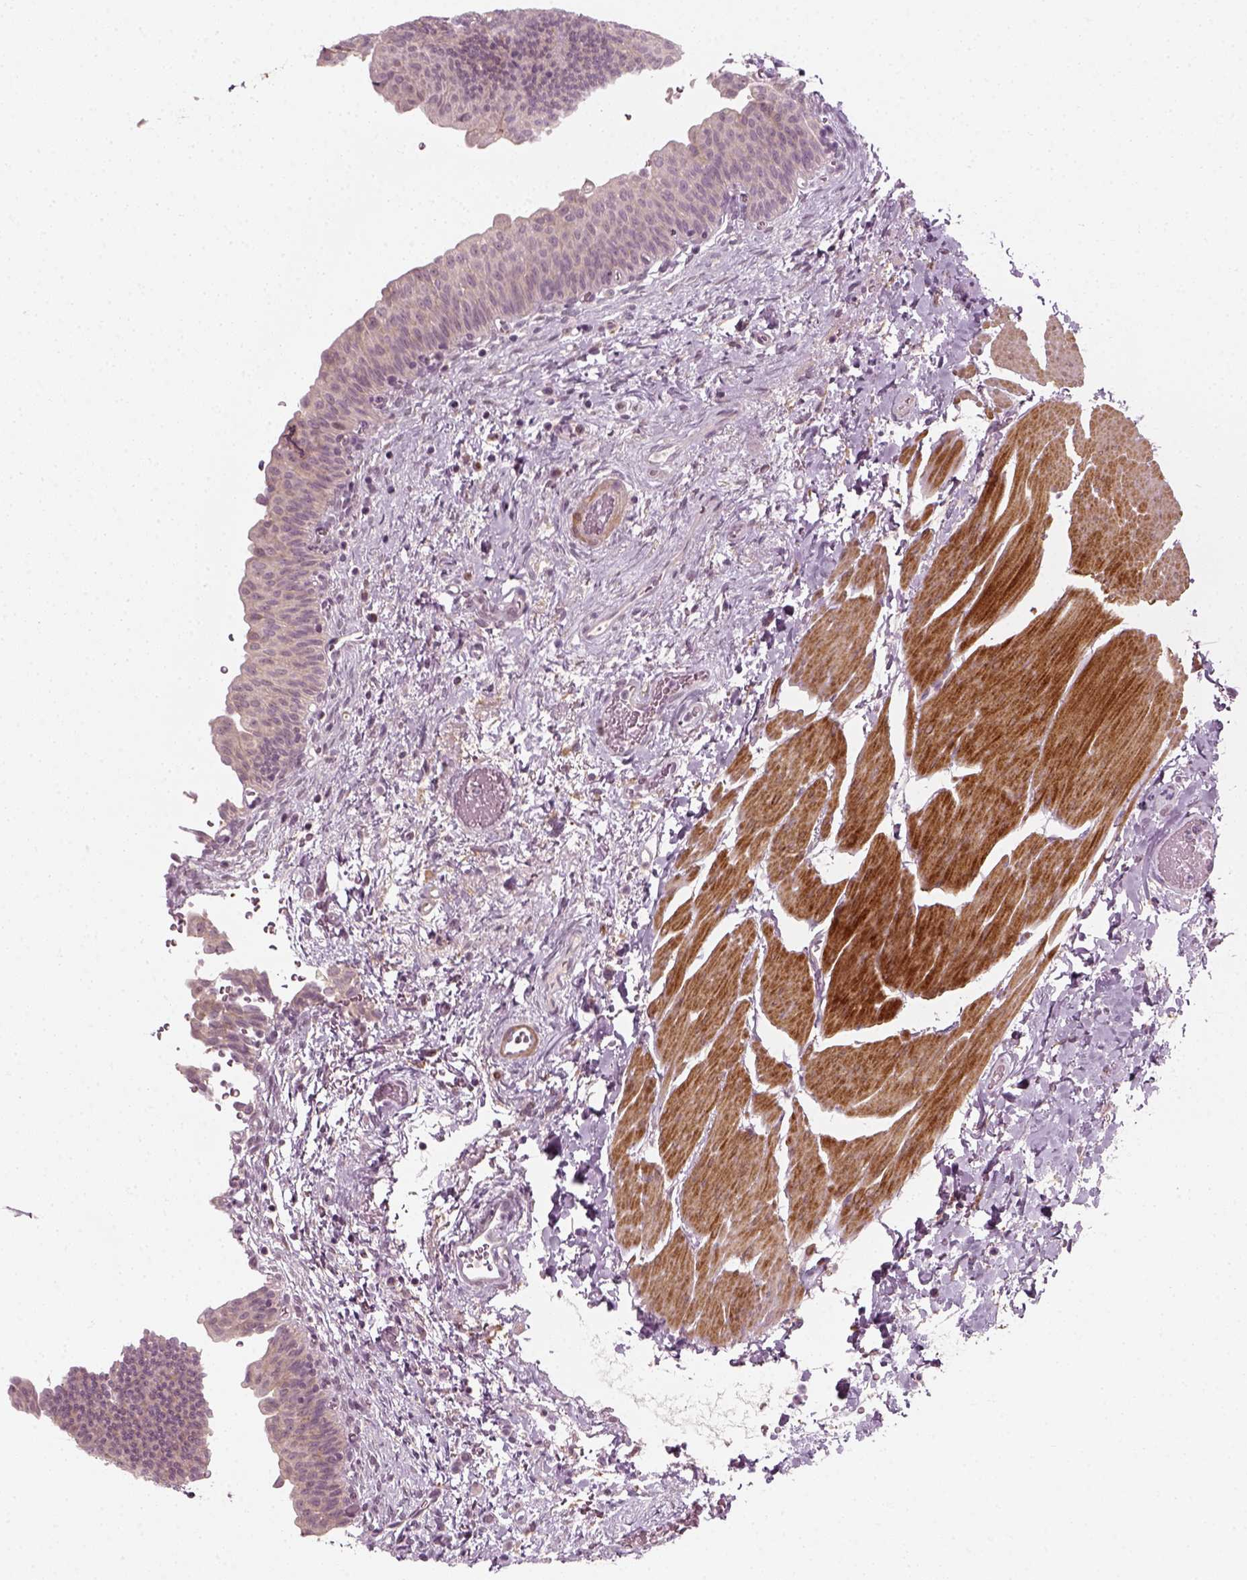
{"staining": {"intensity": "weak", "quantity": "<25%", "location": "cytoplasmic/membranous"}, "tissue": "urinary bladder", "cell_type": "Urothelial cells", "image_type": "normal", "snomed": [{"axis": "morphology", "description": "Normal tissue, NOS"}, {"axis": "topography", "description": "Urinary bladder"}], "caption": "The photomicrograph exhibits no significant staining in urothelial cells of urinary bladder.", "gene": "MLIP", "patient": {"sex": "male", "age": 56}}